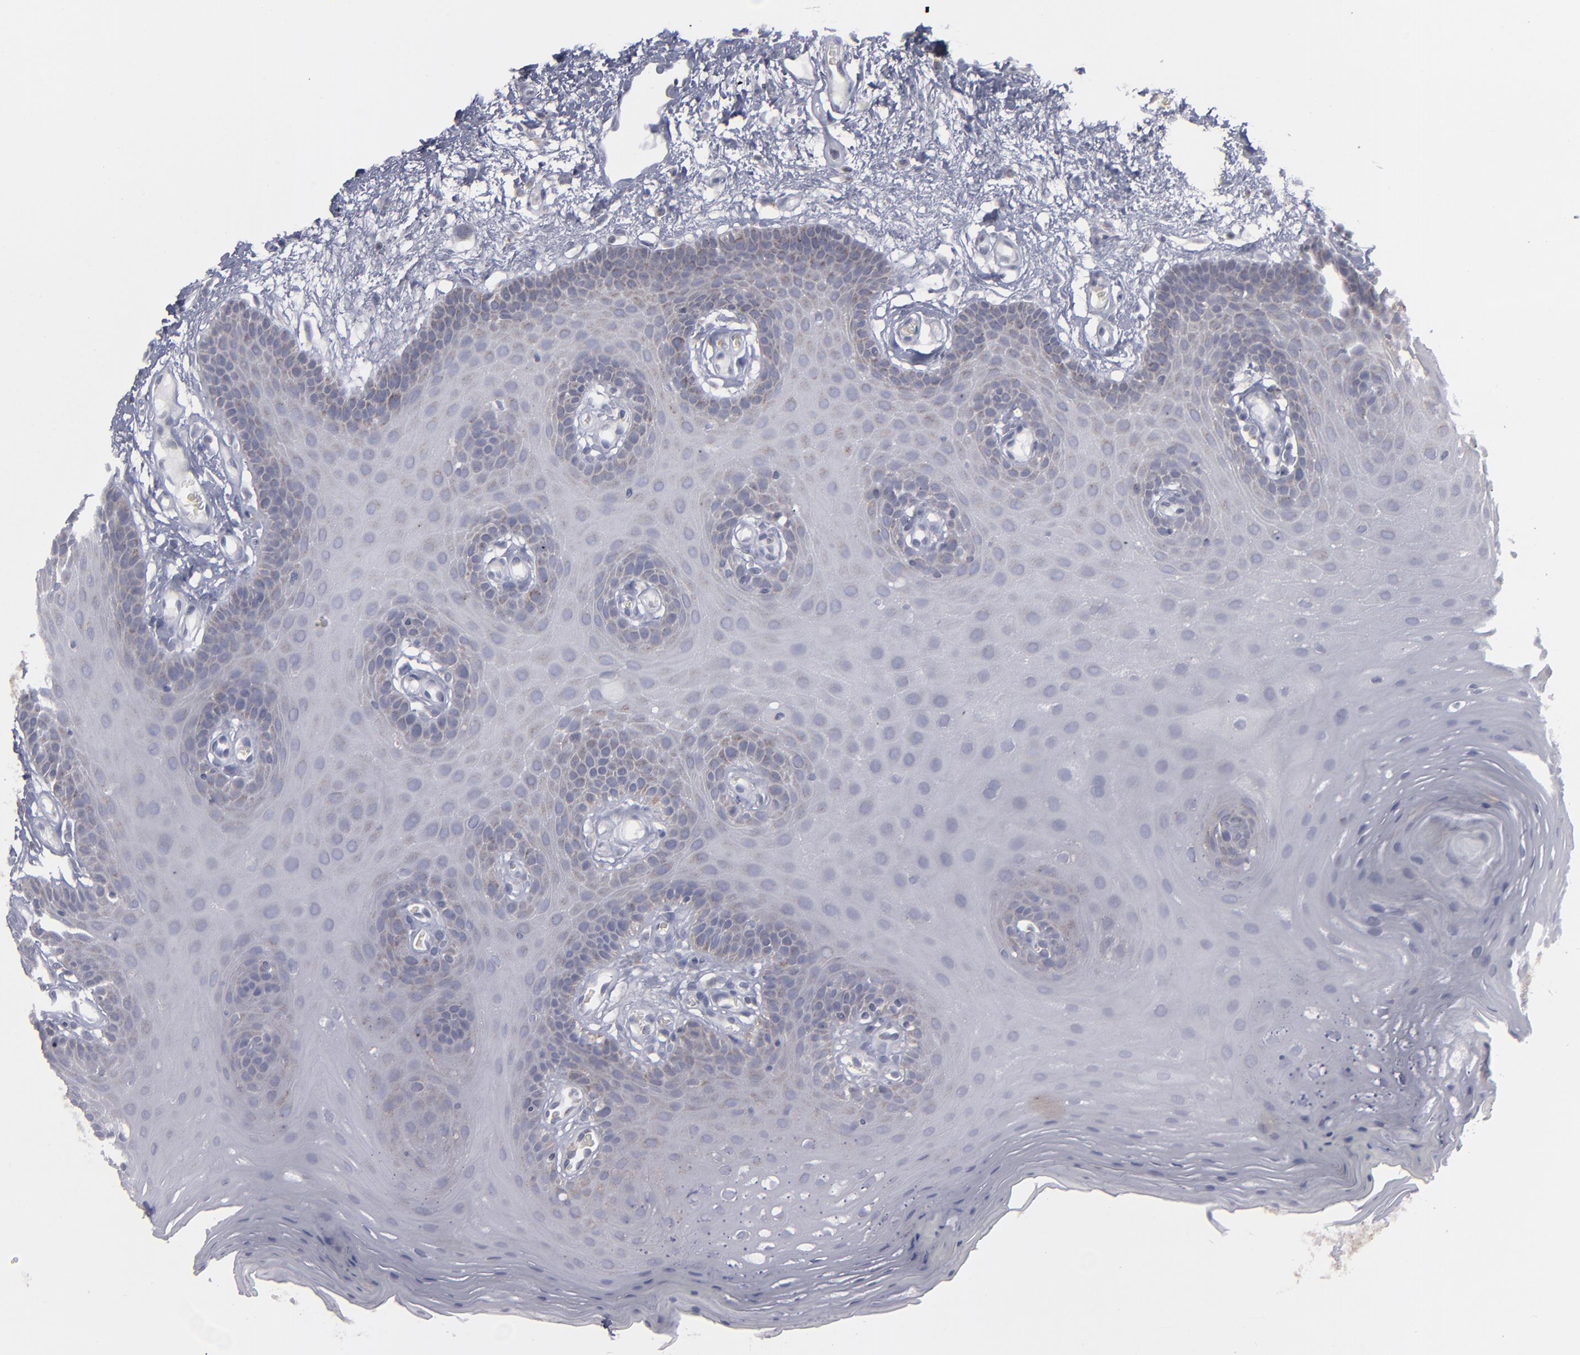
{"staining": {"intensity": "moderate", "quantity": "25%-75%", "location": "cytoplasmic/membranous"}, "tissue": "oral mucosa", "cell_type": "Squamous epithelial cells", "image_type": "normal", "snomed": [{"axis": "morphology", "description": "Normal tissue, NOS"}, {"axis": "morphology", "description": "Squamous cell carcinoma, NOS"}, {"axis": "topography", "description": "Skeletal muscle"}, {"axis": "topography", "description": "Oral tissue"}, {"axis": "topography", "description": "Head-Neck"}], "caption": "Oral mucosa stained with immunohistochemistry displays moderate cytoplasmic/membranous staining in about 25%-75% of squamous epithelial cells.", "gene": "MYOM2", "patient": {"sex": "male", "age": 71}}